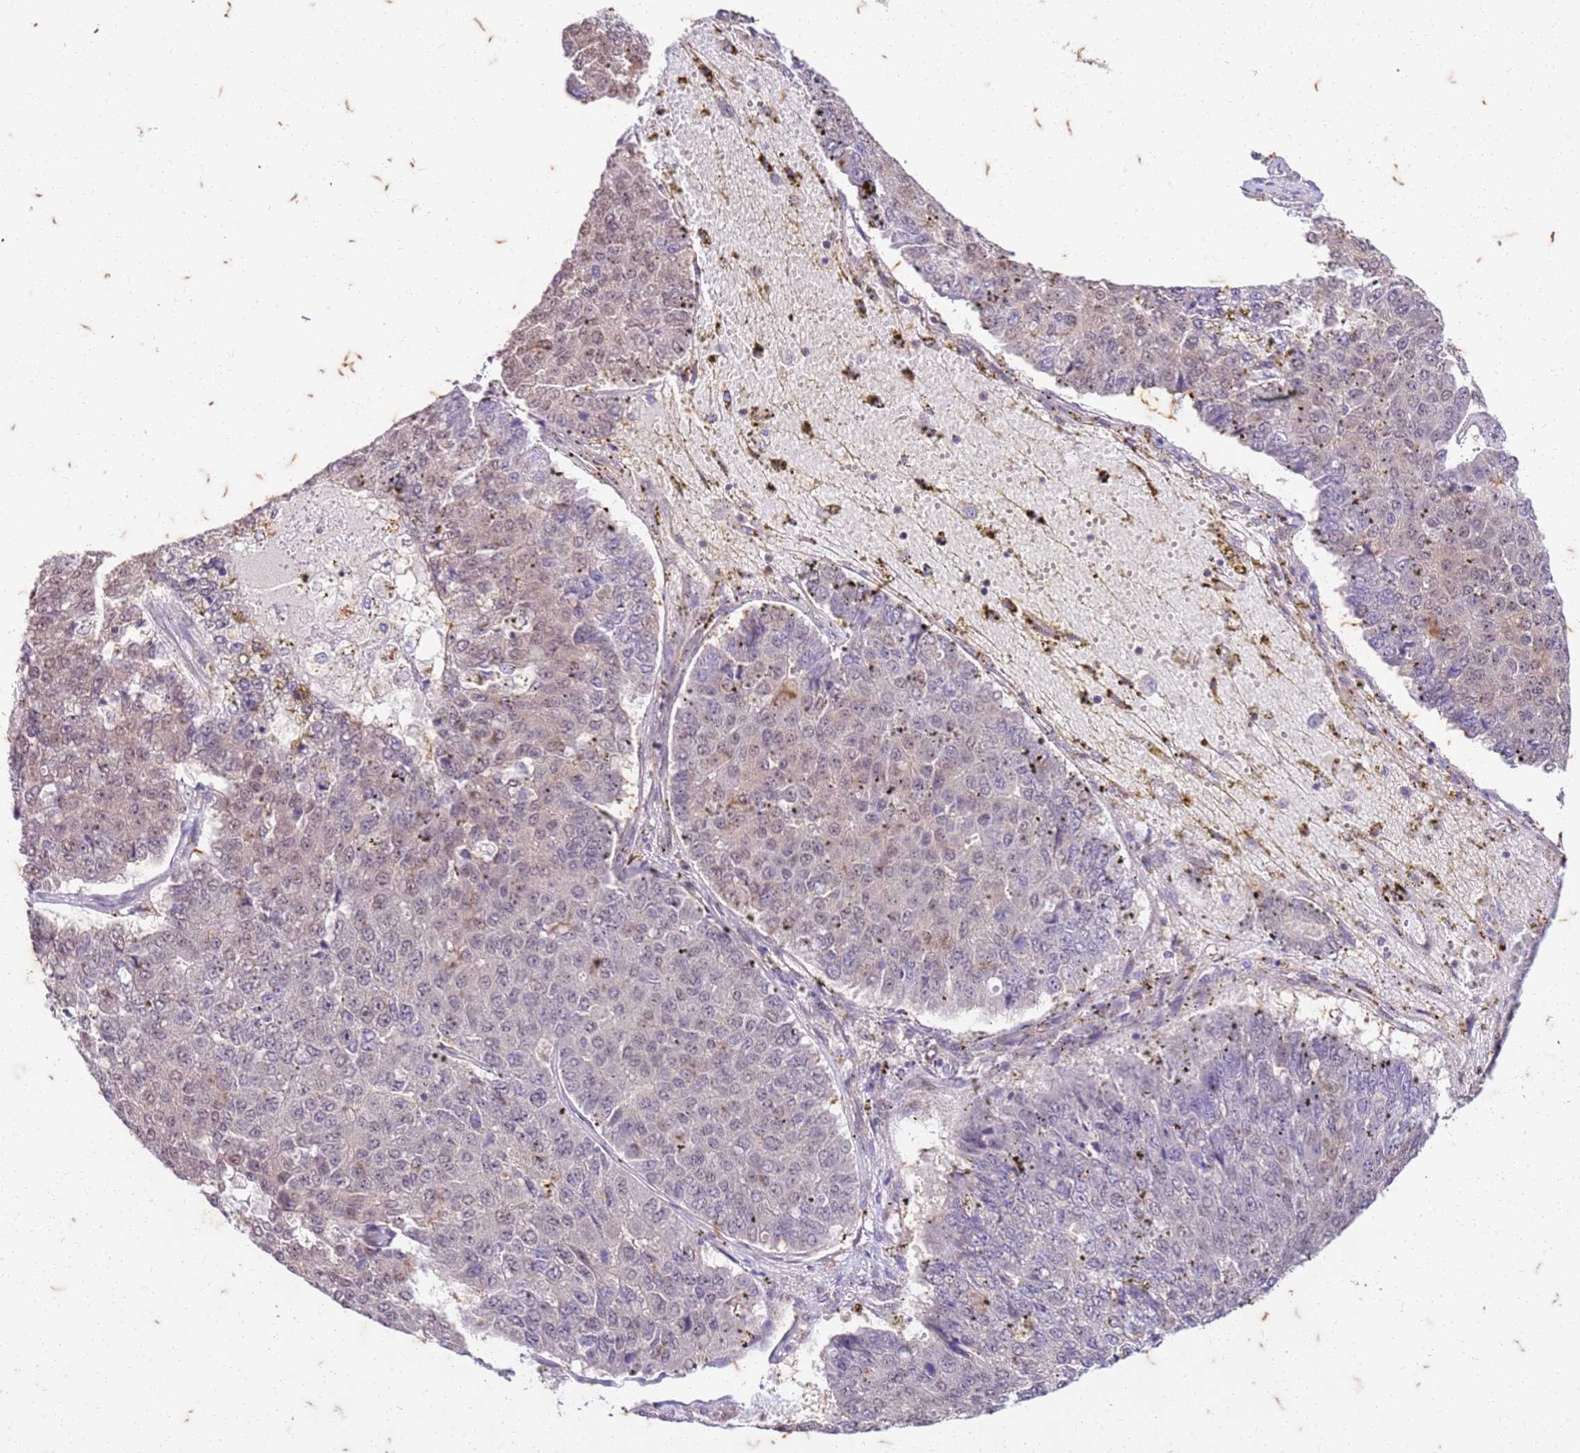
{"staining": {"intensity": "weak", "quantity": "25%-75%", "location": "nuclear"}, "tissue": "pancreatic cancer", "cell_type": "Tumor cells", "image_type": "cancer", "snomed": [{"axis": "morphology", "description": "Adenocarcinoma, NOS"}, {"axis": "topography", "description": "Pancreas"}], "caption": "Tumor cells display low levels of weak nuclear positivity in about 25%-75% of cells in human pancreatic cancer. The staining was performed using DAB (3,3'-diaminobenzidine) to visualize the protein expression in brown, while the nuclei were stained in blue with hematoxylin (Magnification: 20x).", "gene": "RAPGEF3", "patient": {"sex": "male", "age": 50}}